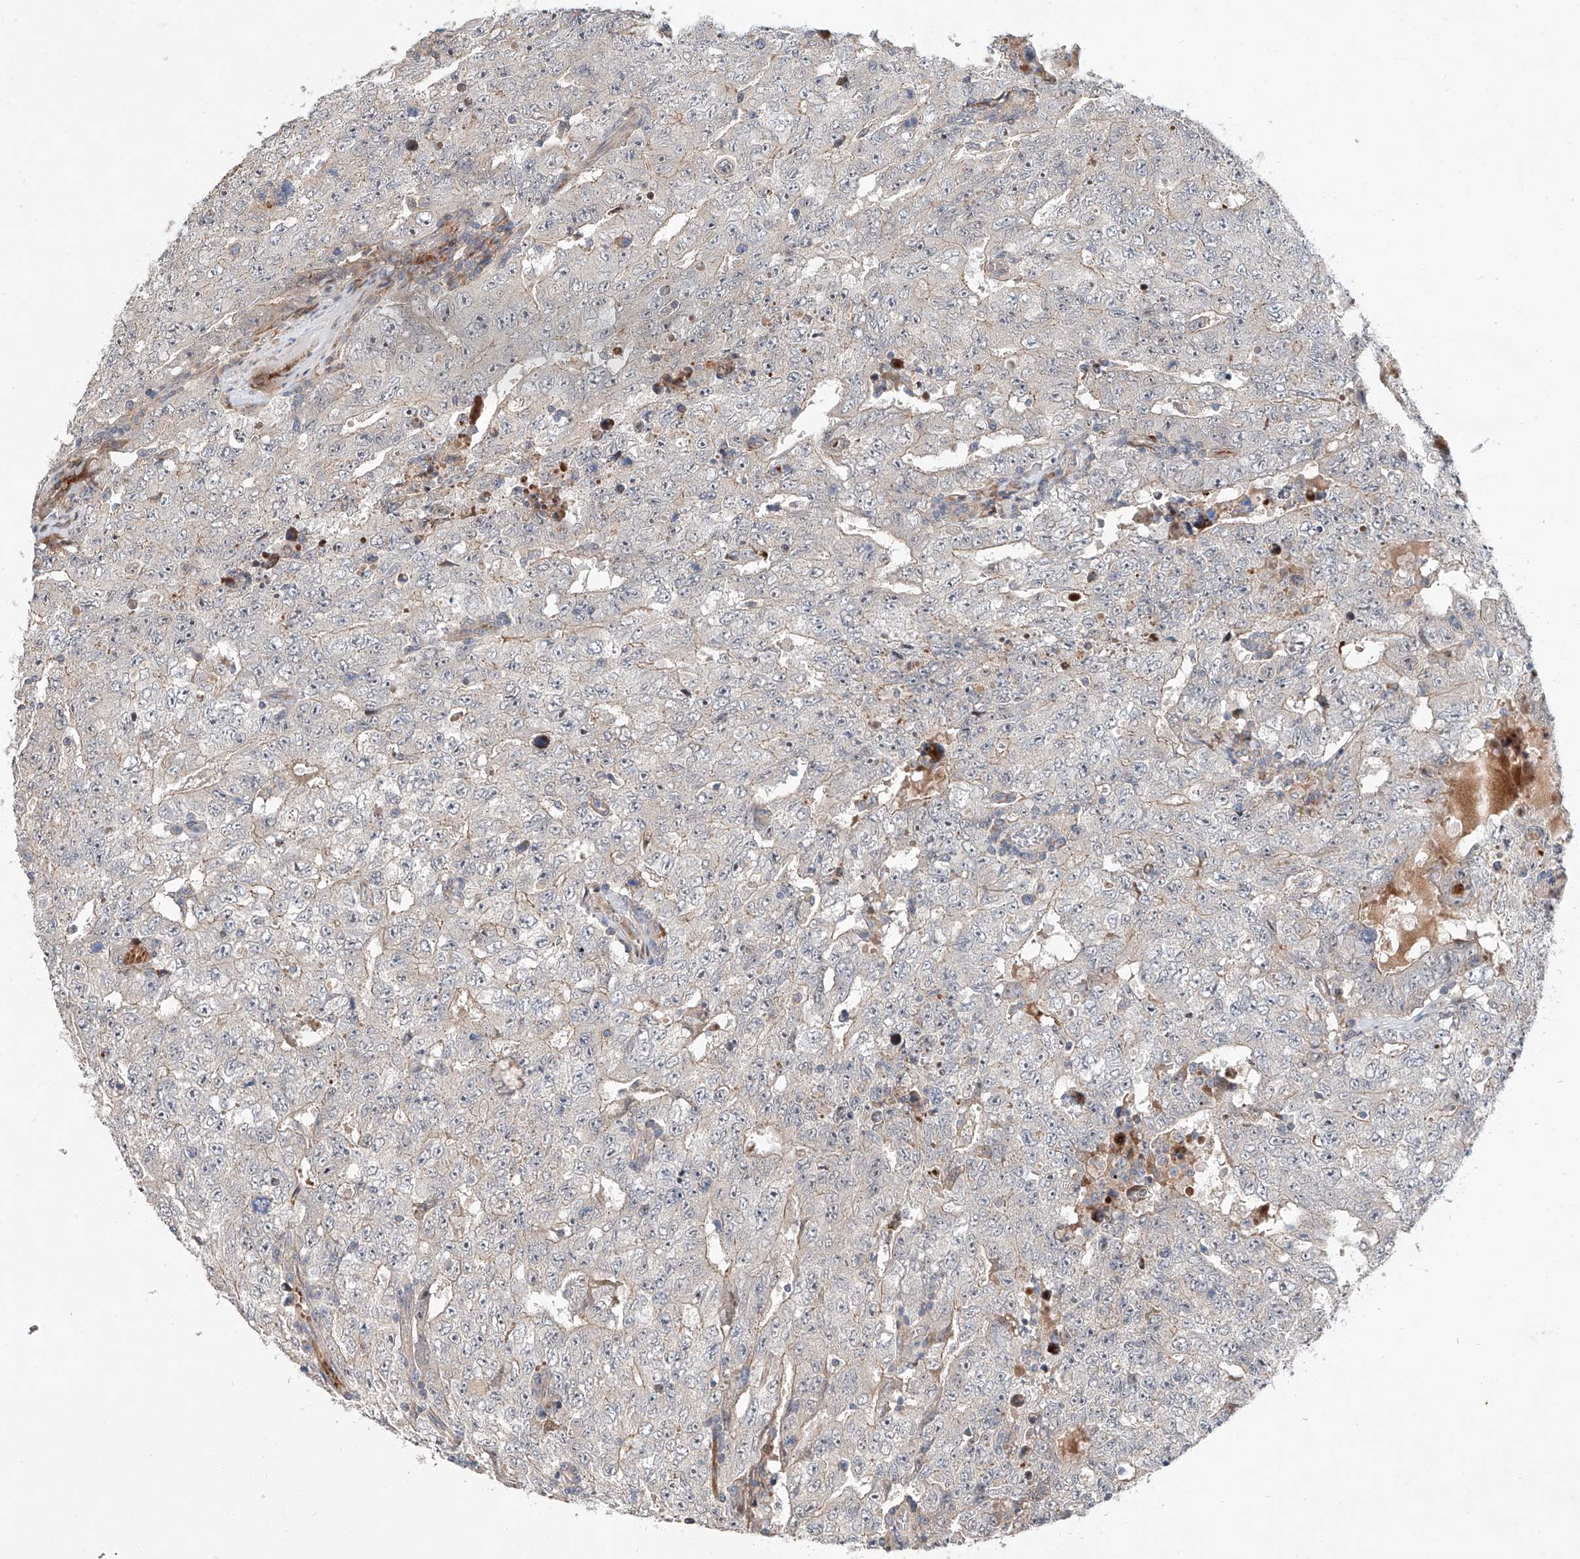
{"staining": {"intensity": "negative", "quantity": "none", "location": "none"}, "tissue": "testis cancer", "cell_type": "Tumor cells", "image_type": "cancer", "snomed": [{"axis": "morphology", "description": "Carcinoma, Embryonal, NOS"}, {"axis": "topography", "description": "Testis"}], "caption": "Human testis cancer (embryonal carcinoma) stained for a protein using IHC reveals no positivity in tumor cells.", "gene": "USF3", "patient": {"sex": "male", "age": 26}}